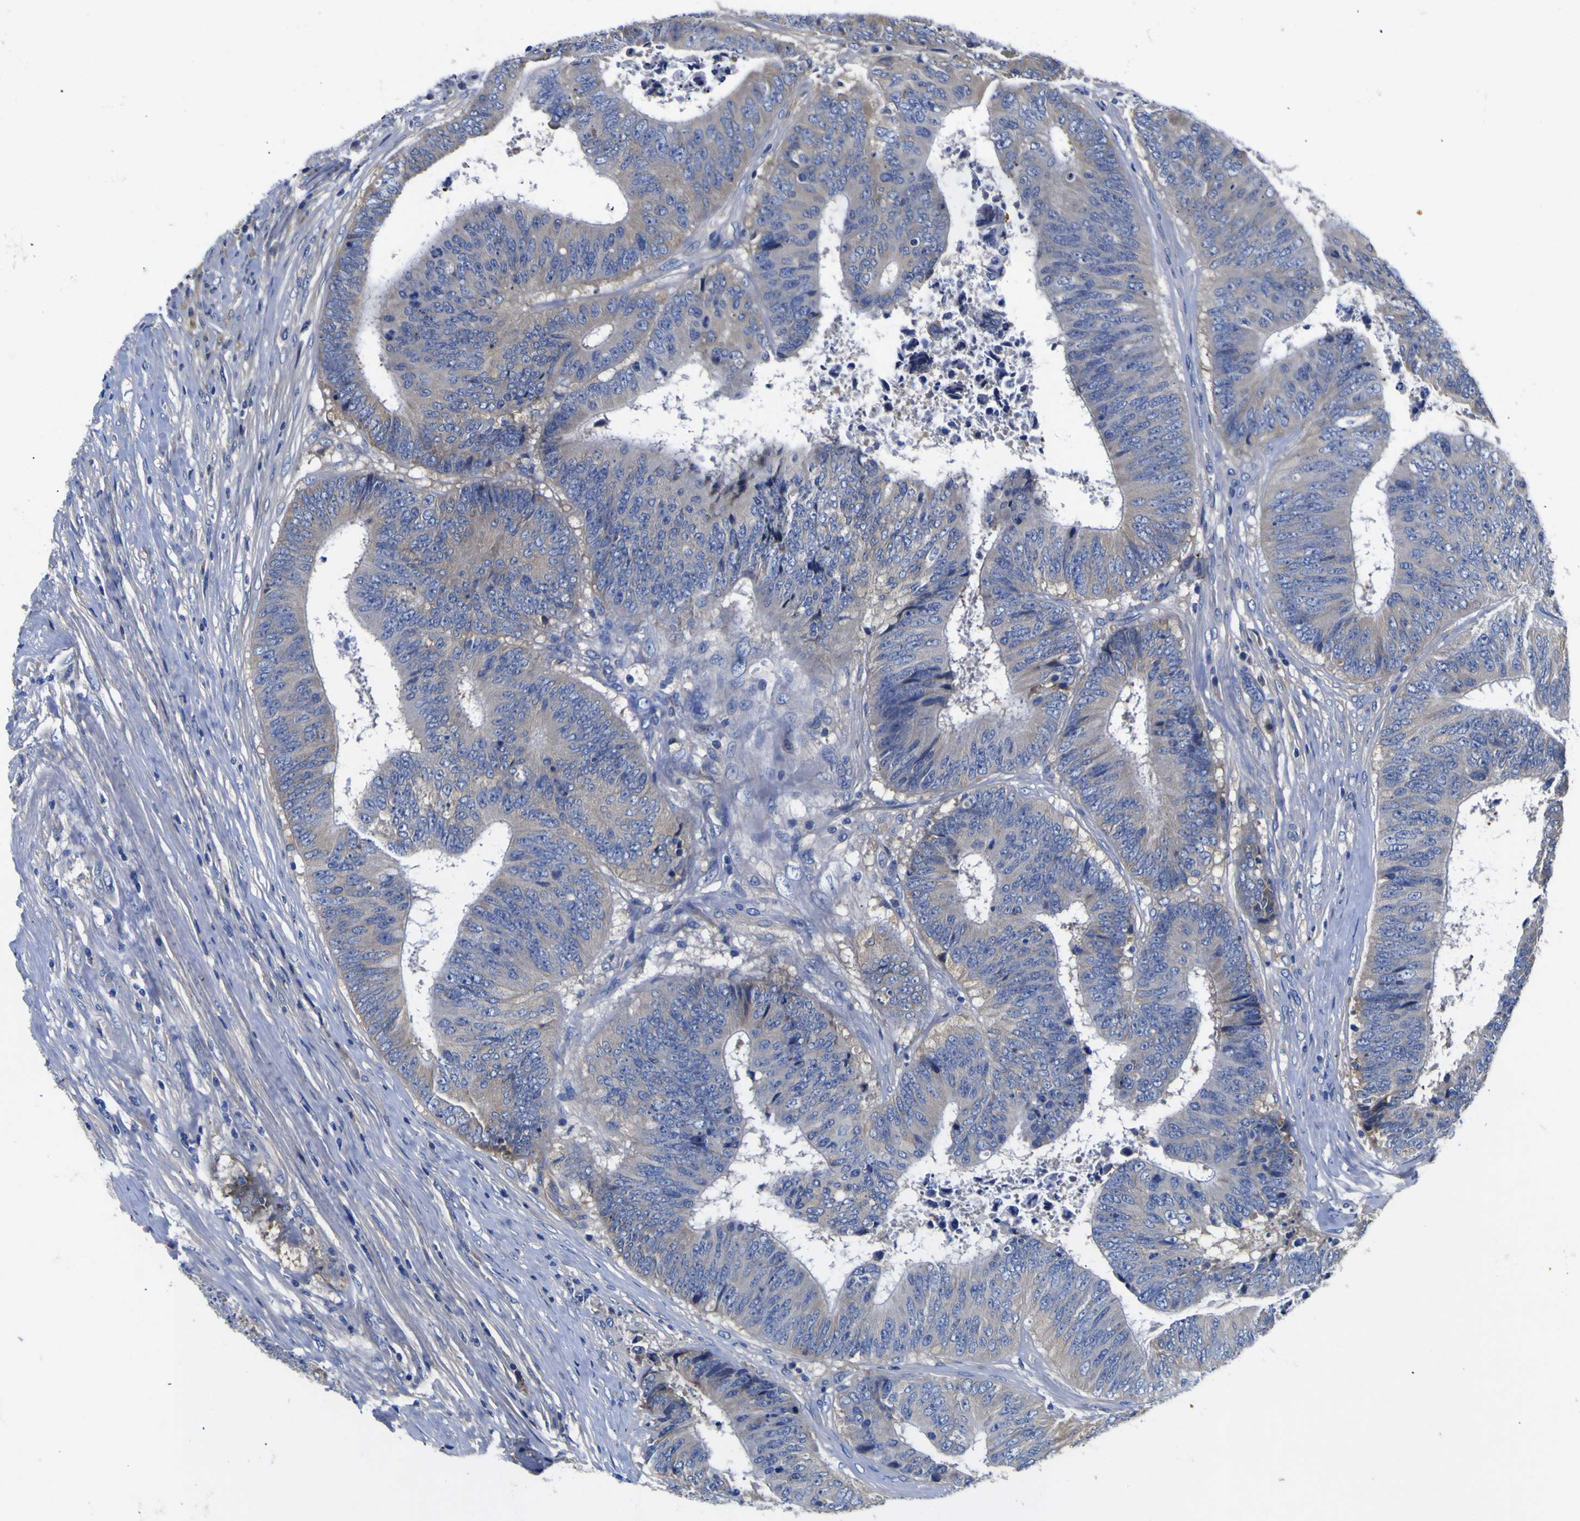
{"staining": {"intensity": "negative", "quantity": "none", "location": "none"}, "tissue": "colorectal cancer", "cell_type": "Tumor cells", "image_type": "cancer", "snomed": [{"axis": "morphology", "description": "Adenocarcinoma, NOS"}, {"axis": "topography", "description": "Rectum"}], "caption": "A micrograph of colorectal cancer (adenocarcinoma) stained for a protein reveals no brown staining in tumor cells.", "gene": "VASN", "patient": {"sex": "male", "age": 72}}